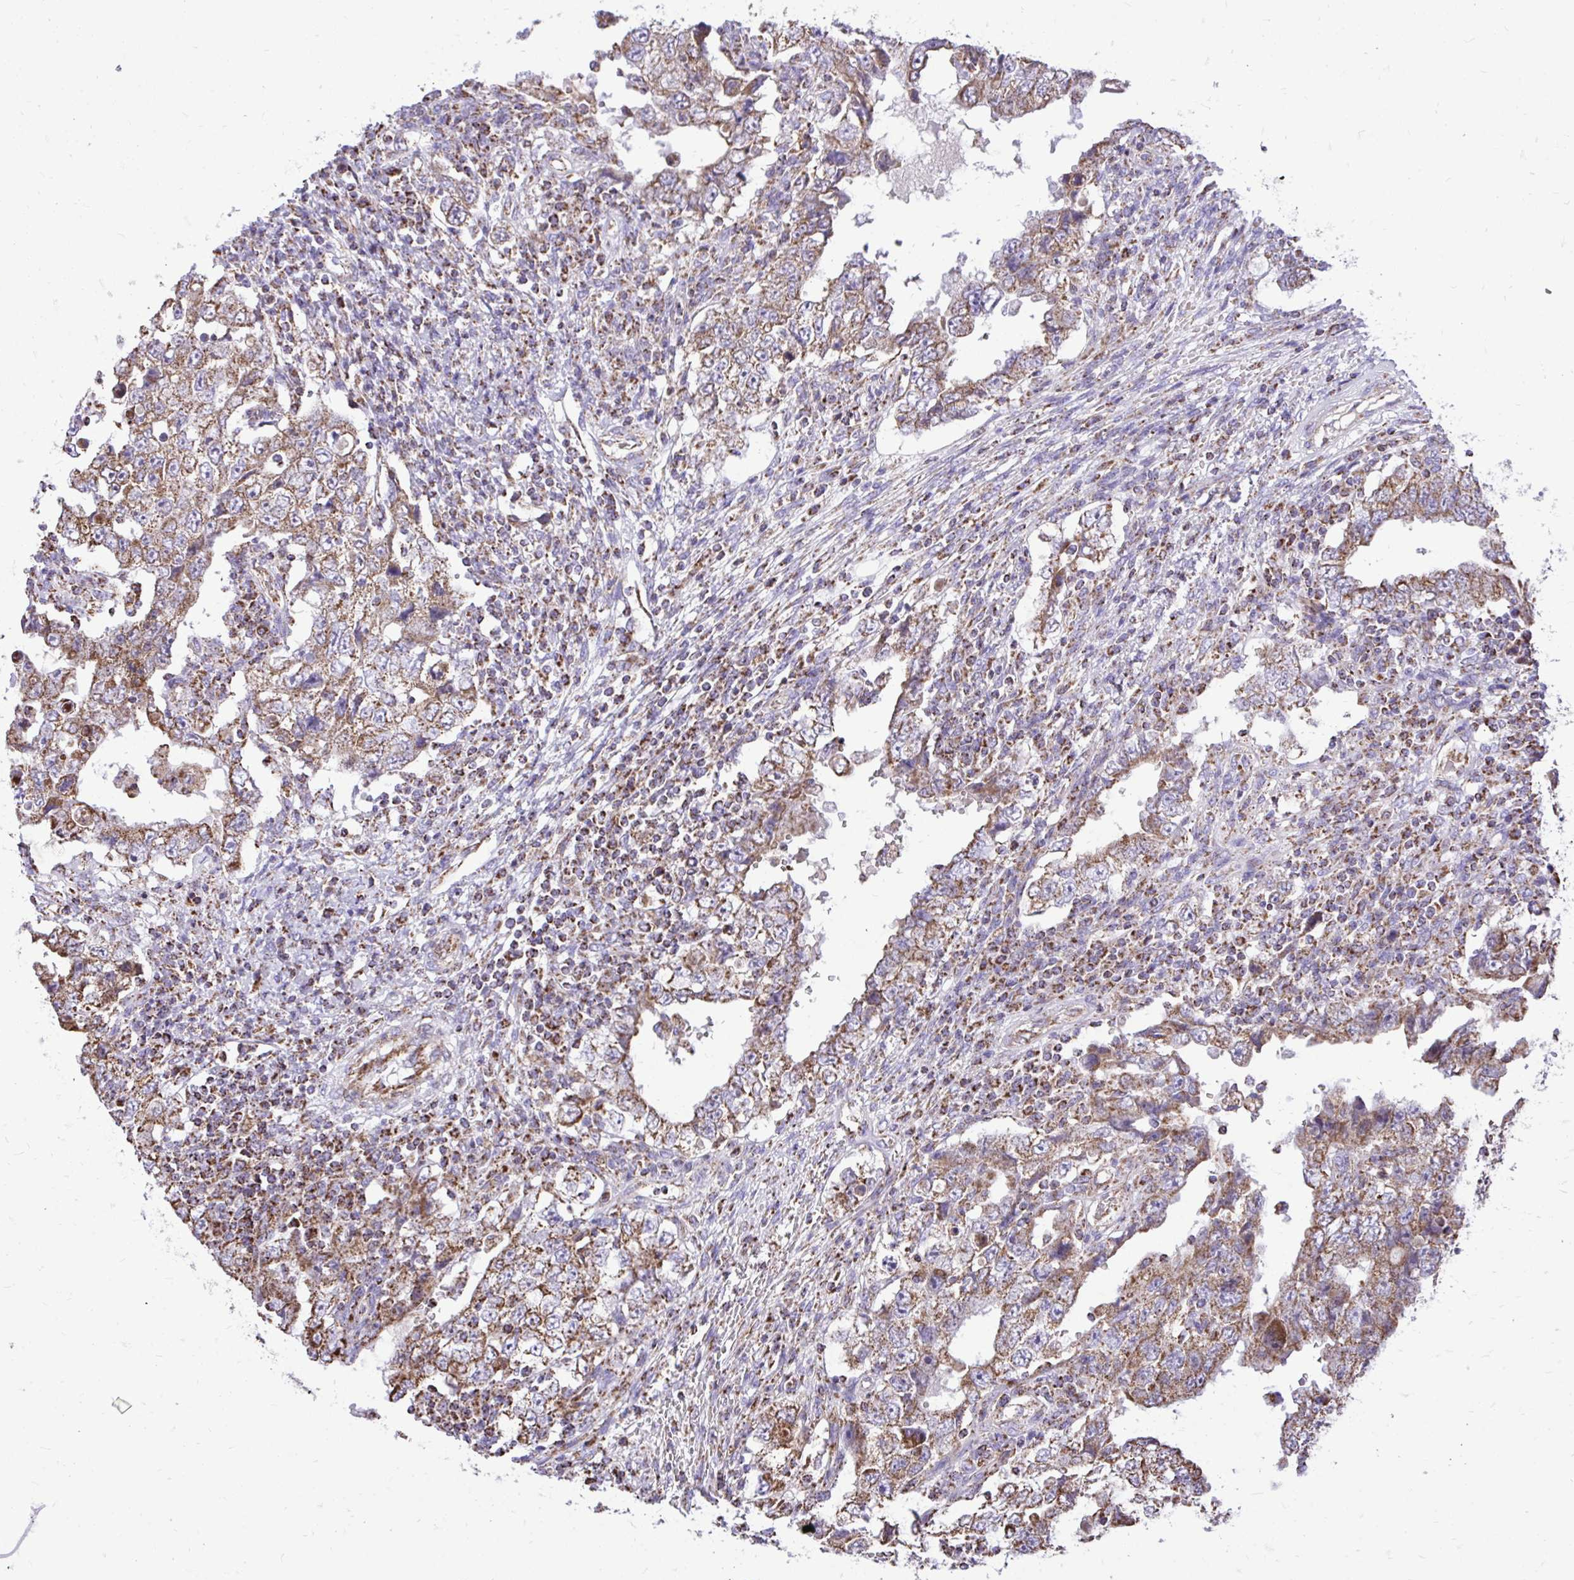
{"staining": {"intensity": "moderate", "quantity": ">75%", "location": "cytoplasmic/membranous"}, "tissue": "testis cancer", "cell_type": "Tumor cells", "image_type": "cancer", "snomed": [{"axis": "morphology", "description": "Carcinoma, Embryonal, NOS"}, {"axis": "topography", "description": "Testis"}], "caption": "Immunohistochemical staining of testis cancer (embryonal carcinoma) exhibits medium levels of moderate cytoplasmic/membranous positivity in about >75% of tumor cells. Using DAB (brown) and hematoxylin (blue) stains, captured at high magnification using brightfield microscopy.", "gene": "UBE2C", "patient": {"sex": "male", "age": 26}}